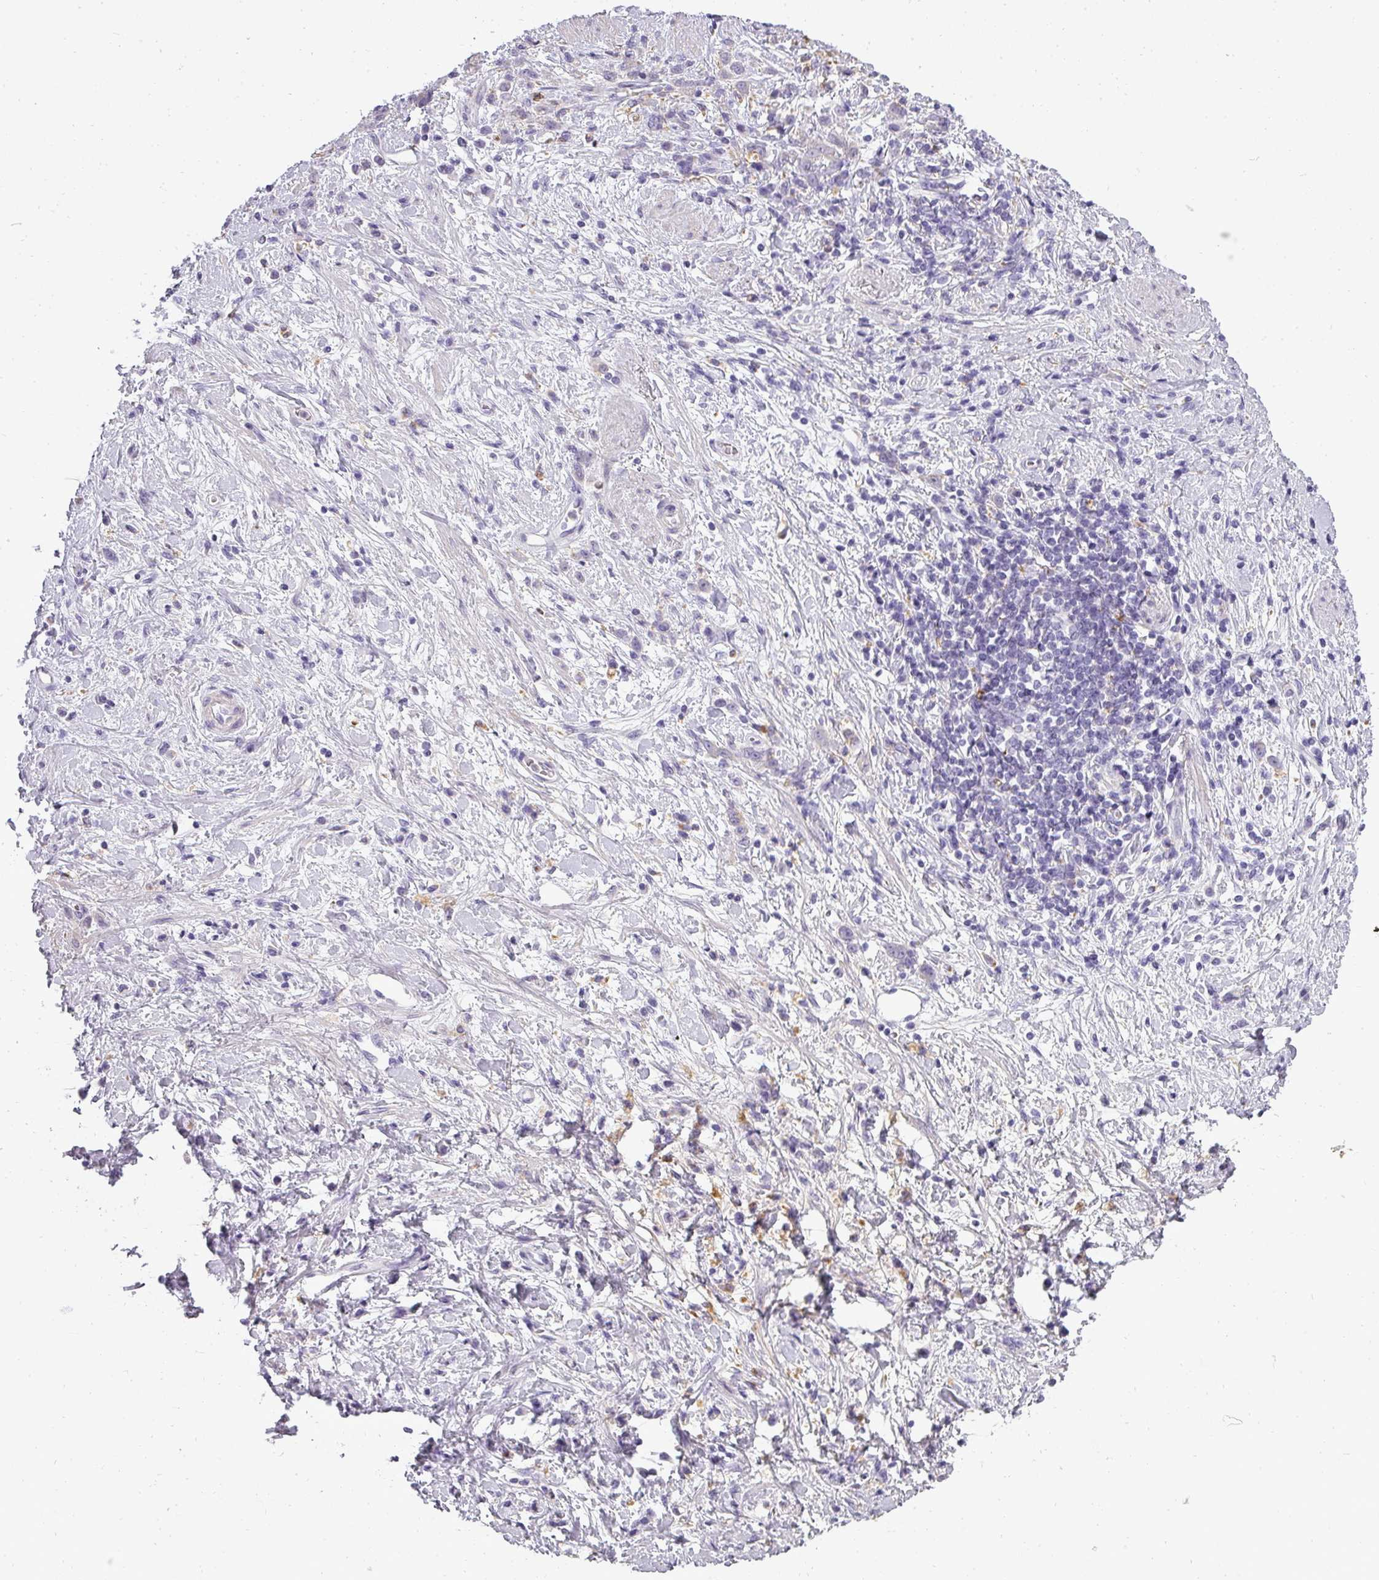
{"staining": {"intensity": "negative", "quantity": "none", "location": "none"}, "tissue": "stomach cancer", "cell_type": "Tumor cells", "image_type": "cancer", "snomed": [{"axis": "morphology", "description": "Adenocarcinoma, NOS"}, {"axis": "topography", "description": "Stomach"}], "caption": "Immunohistochemistry photomicrograph of human adenocarcinoma (stomach) stained for a protein (brown), which displays no staining in tumor cells.", "gene": "ATP6V1D", "patient": {"sex": "female", "age": 60}}